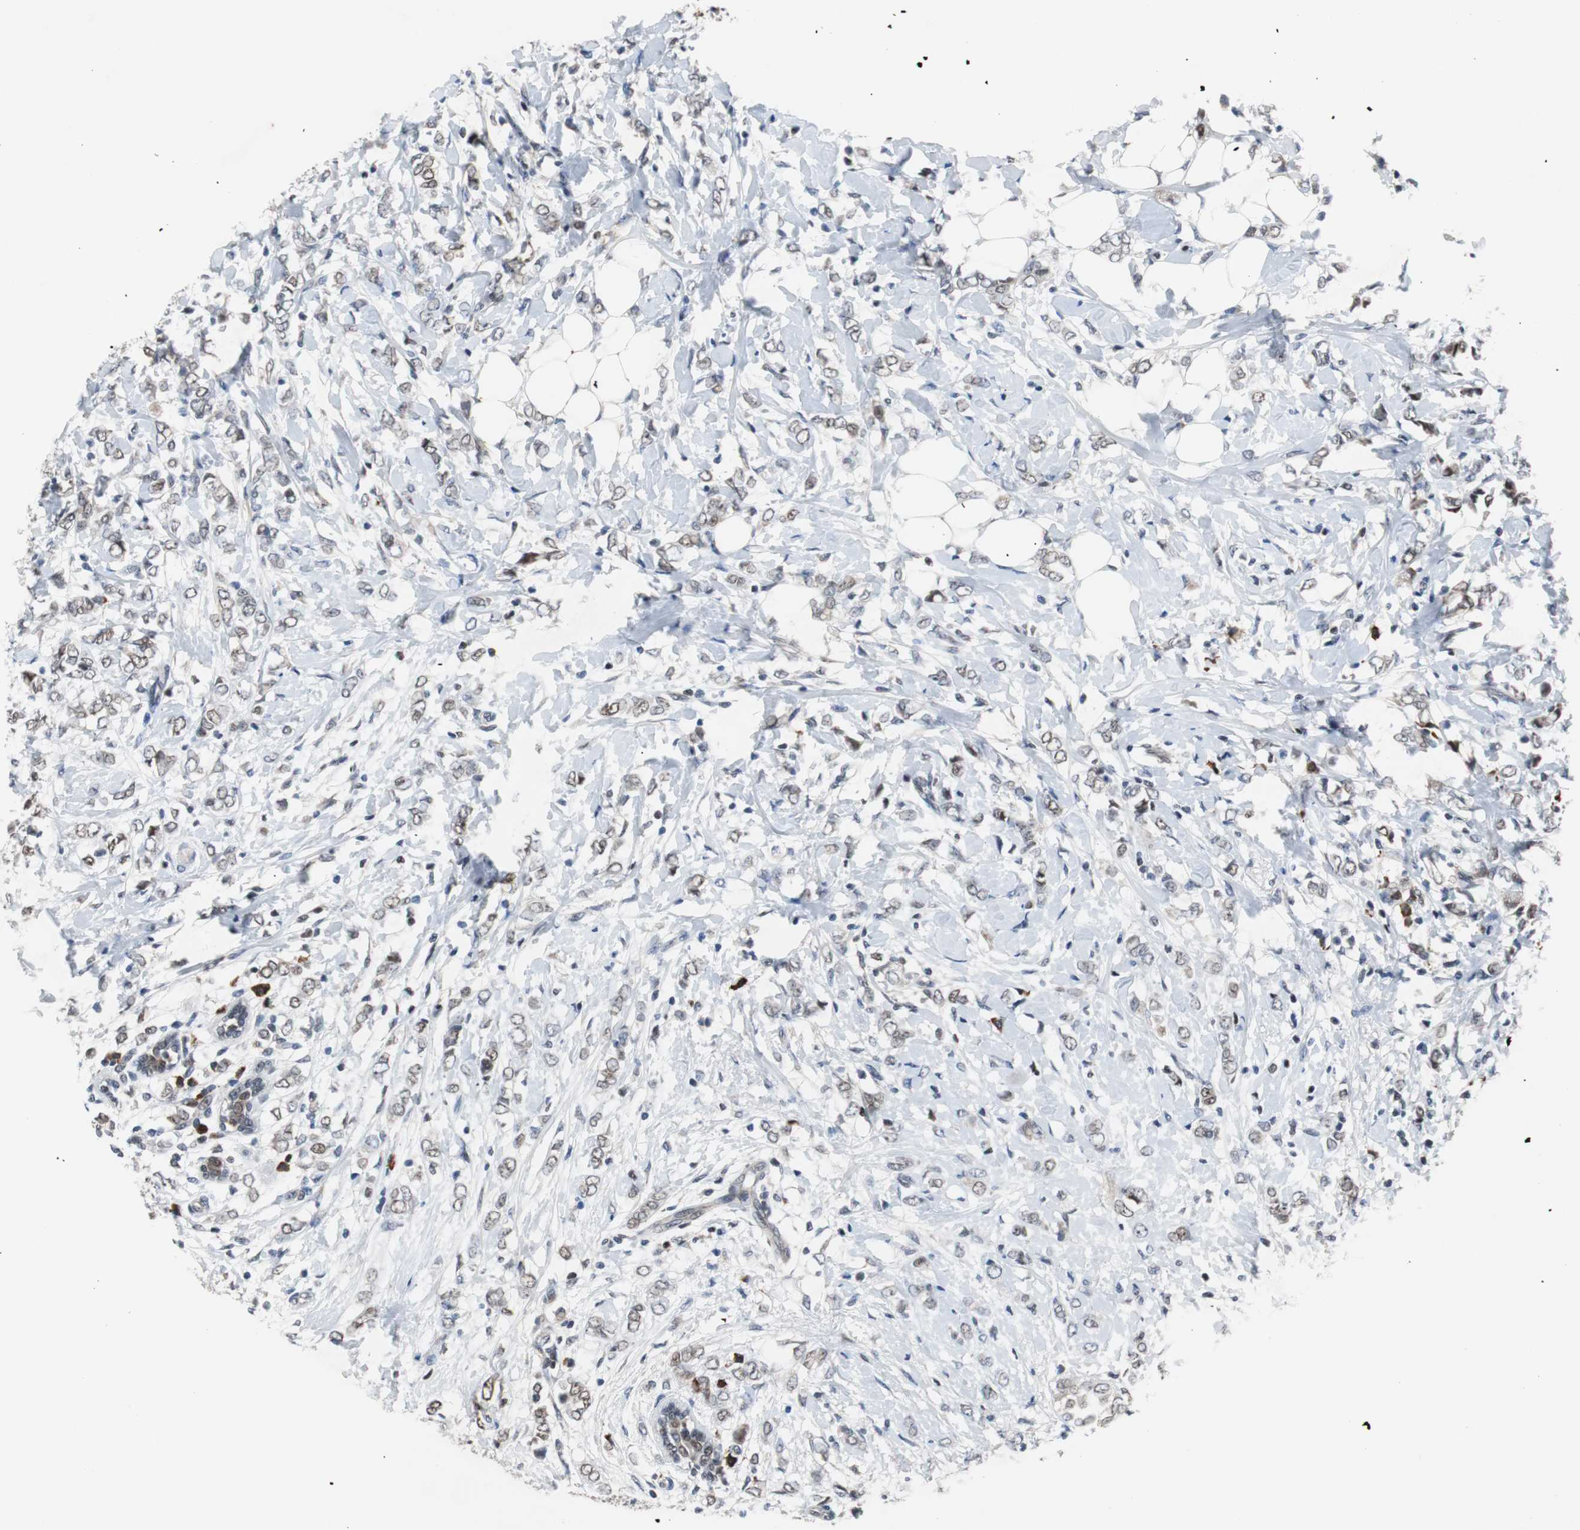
{"staining": {"intensity": "weak", "quantity": "<25%", "location": "nuclear"}, "tissue": "breast cancer", "cell_type": "Tumor cells", "image_type": "cancer", "snomed": [{"axis": "morphology", "description": "Normal tissue, NOS"}, {"axis": "morphology", "description": "Lobular carcinoma"}, {"axis": "topography", "description": "Breast"}], "caption": "DAB immunohistochemical staining of breast cancer (lobular carcinoma) demonstrates no significant expression in tumor cells.", "gene": "USP28", "patient": {"sex": "female", "age": 47}}